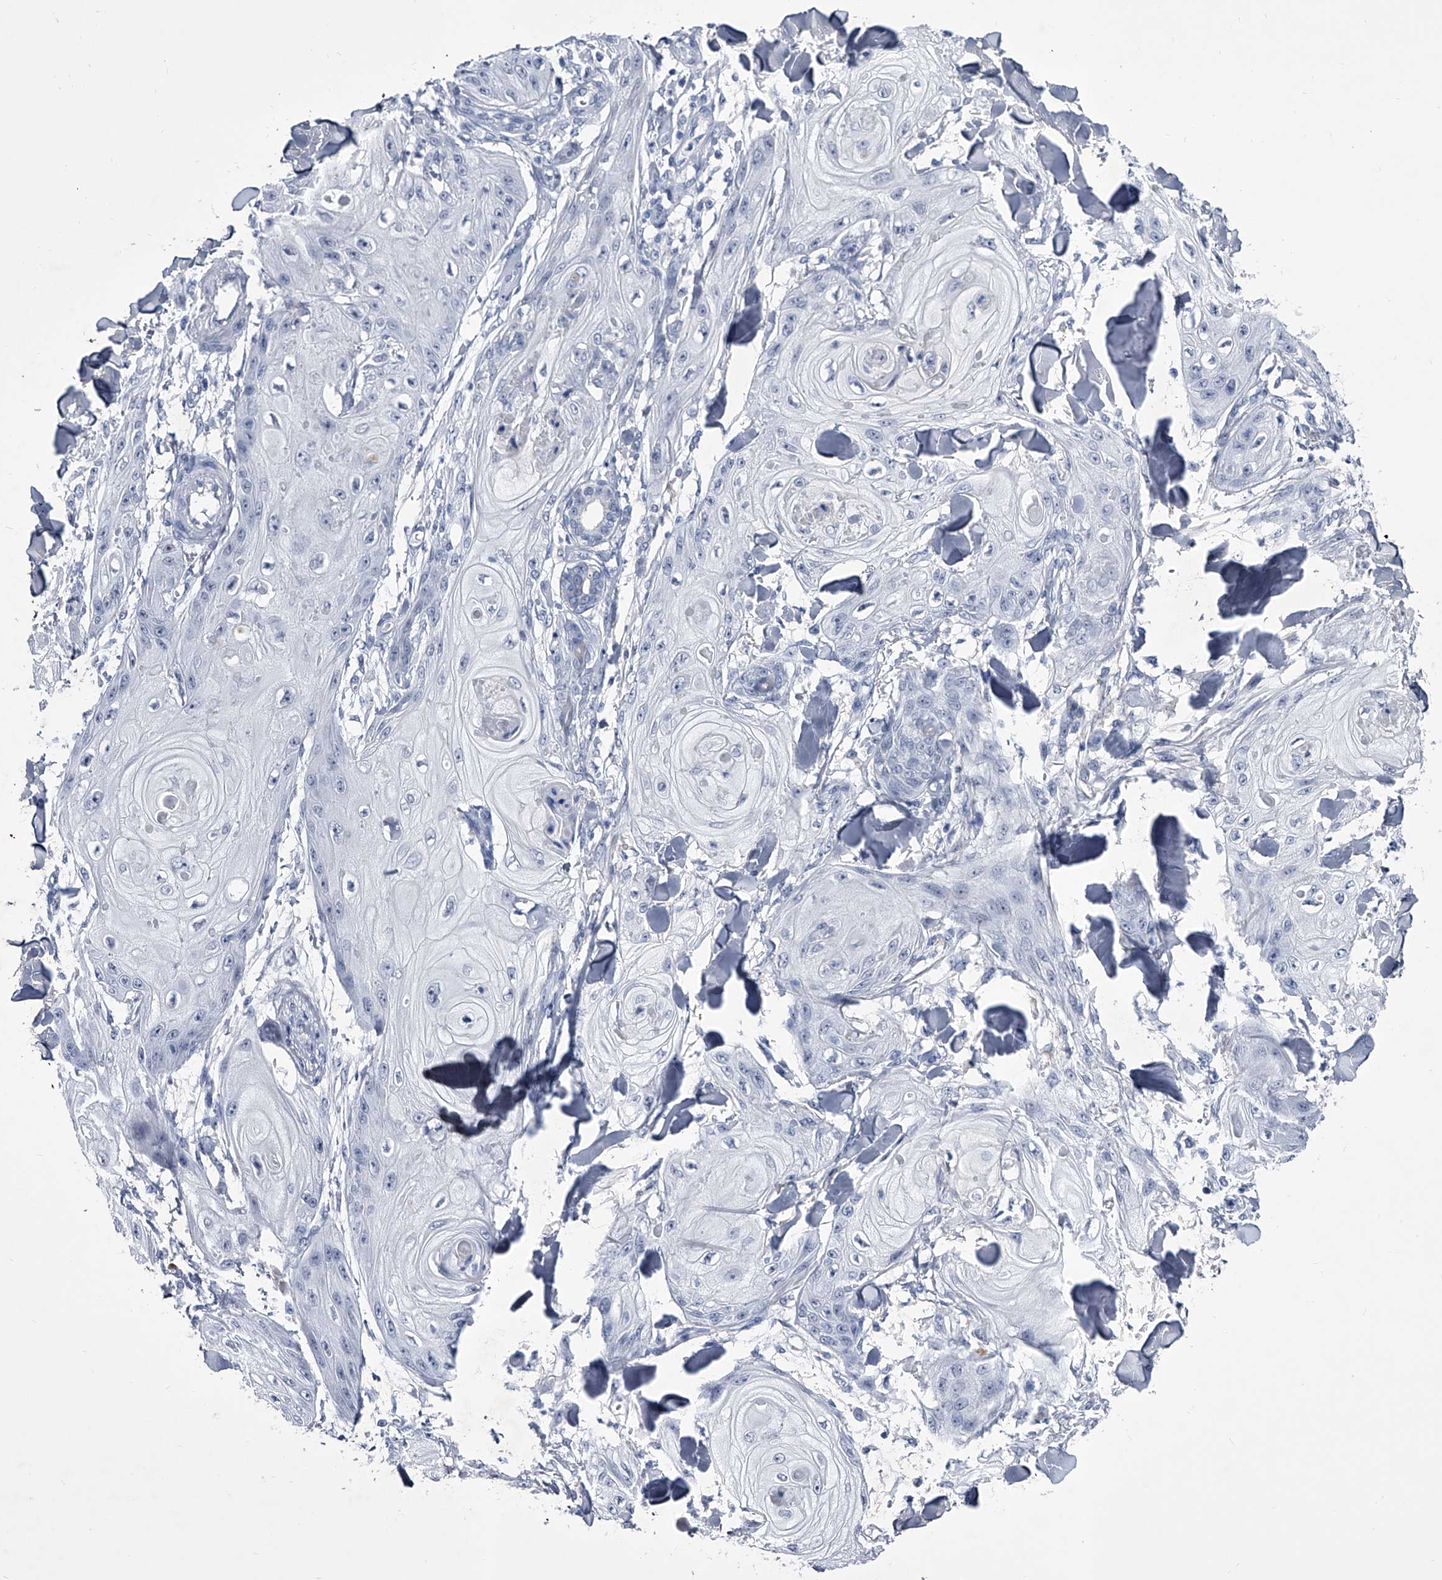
{"staining": {"intensity": "negative", "quantity": "none", "location": "none"}, "tissue": "skin cancer", "cell_type": "Tumor cells", "image_type": "cancer", "snomed": [{"axis": "morphology", "description": "Squamous cell carcinoma, NOS"}, {"axis": "topography", "description": "Skin"}], "caption": "Immunohistochemical staining of human skin squamous cell carcinoma reveals no significant positivity in tumor cells.", "gene": "CRISP2", "patient": {"sex": "male", "age": 74}}